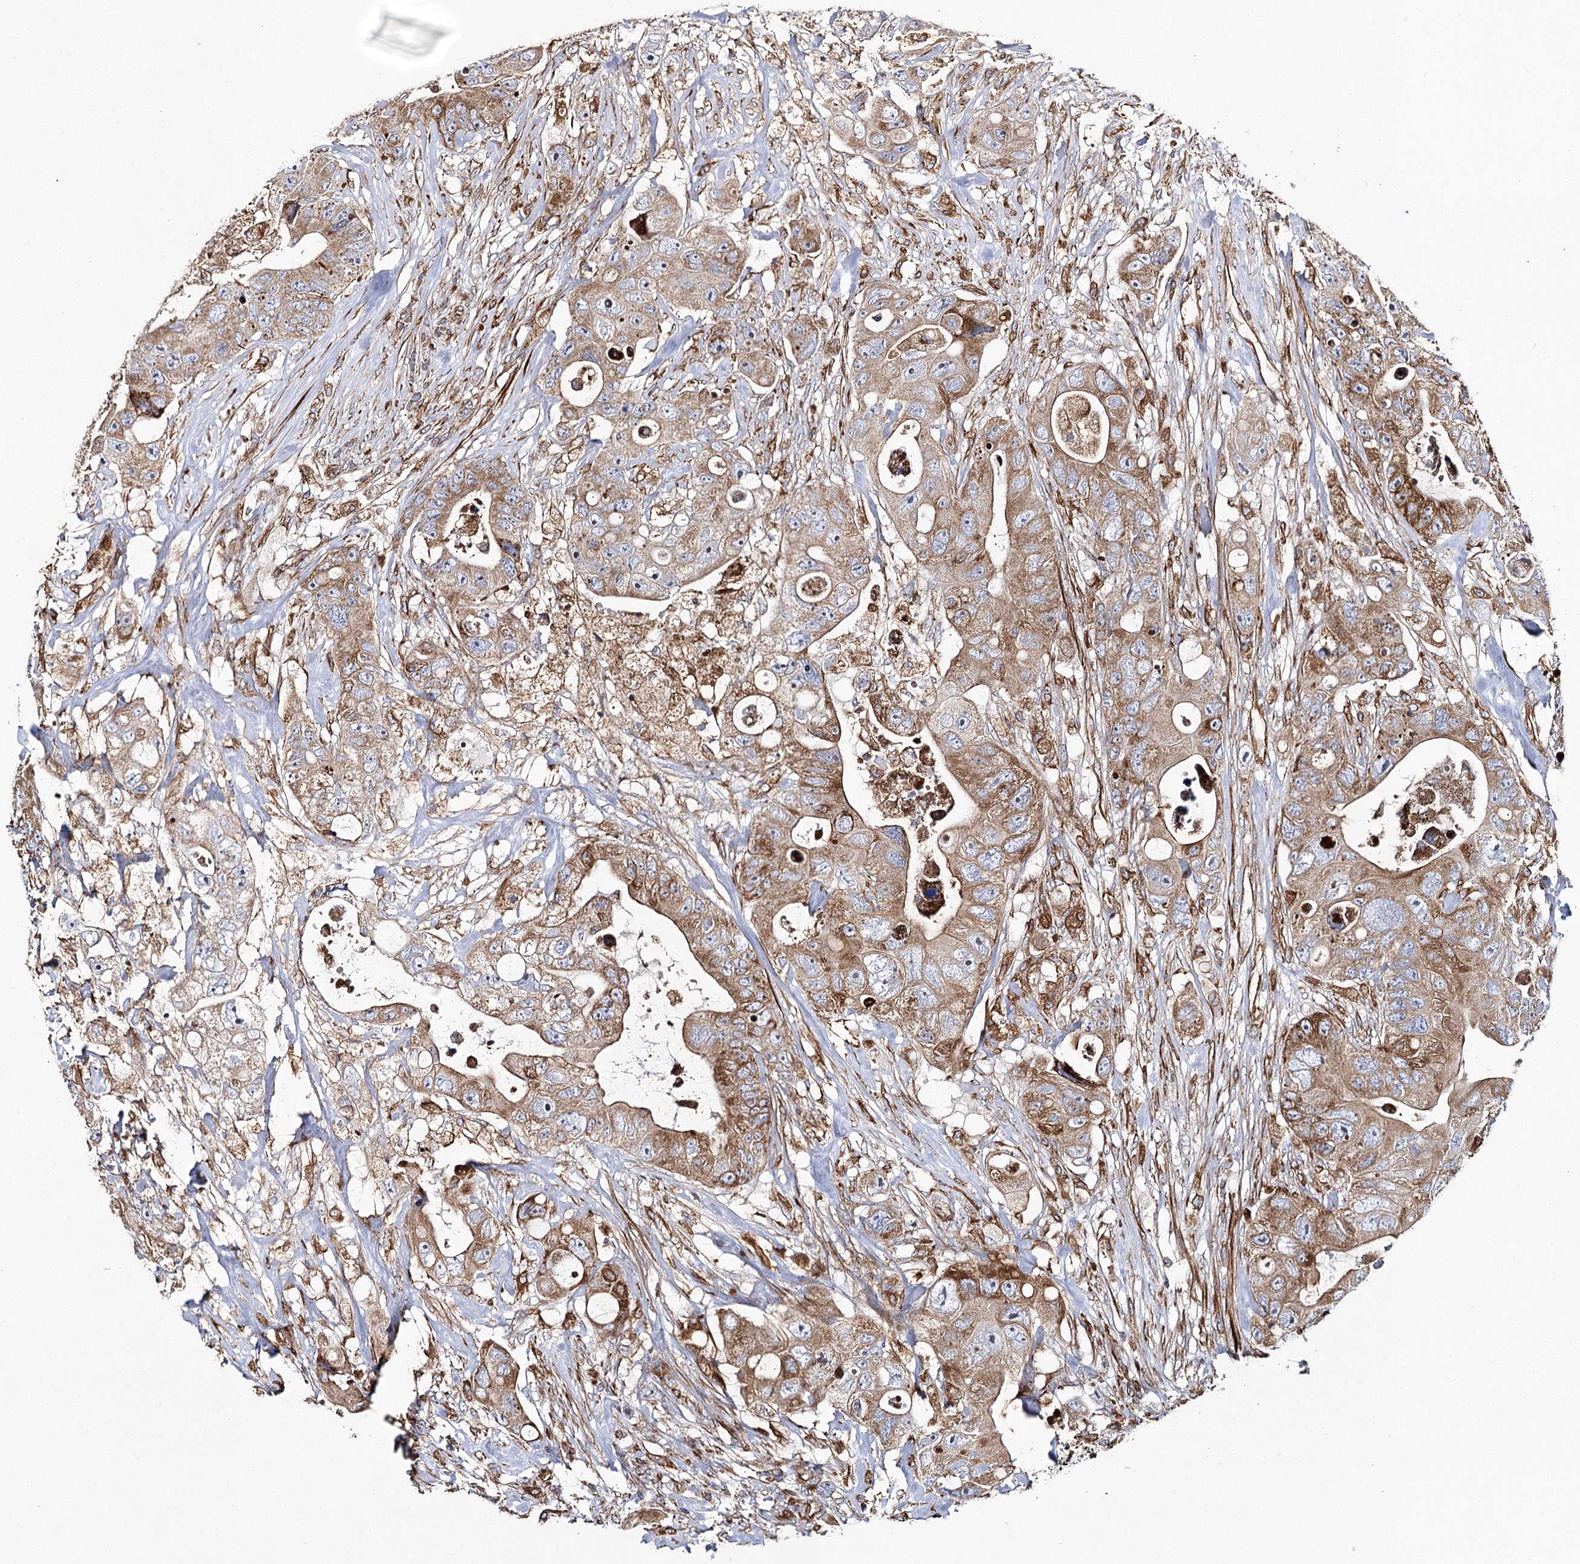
{"staining": {"intensity": "moderate", "quantity": ">75%", "location": "cytoplasmic/membranous"}, "tissue": "colorectal cancer", "cell_type": "Tumor cells", "image_type": "cancer", "snomed": [{"axis": "morphology", "description": "Adenocarcinoma, NOS"}, {"axis": "topography", "description": "Colon"}], "caption": "Immunohistochemical staining of human adenocarcinoma (colorectal) displays medium levels of moderate cytoplasmic/membranous protein staining in approximately >75% of tumor cells. The staining was performed using DAB (3,3'-diaminobenzidine) to visualize the protein expression in brown, while the nuclei were stained in blue with hematoxylin (Magnification: 20x).", "gene": "THUMPD3", "patient": {"sex": "female", "age": 46}}